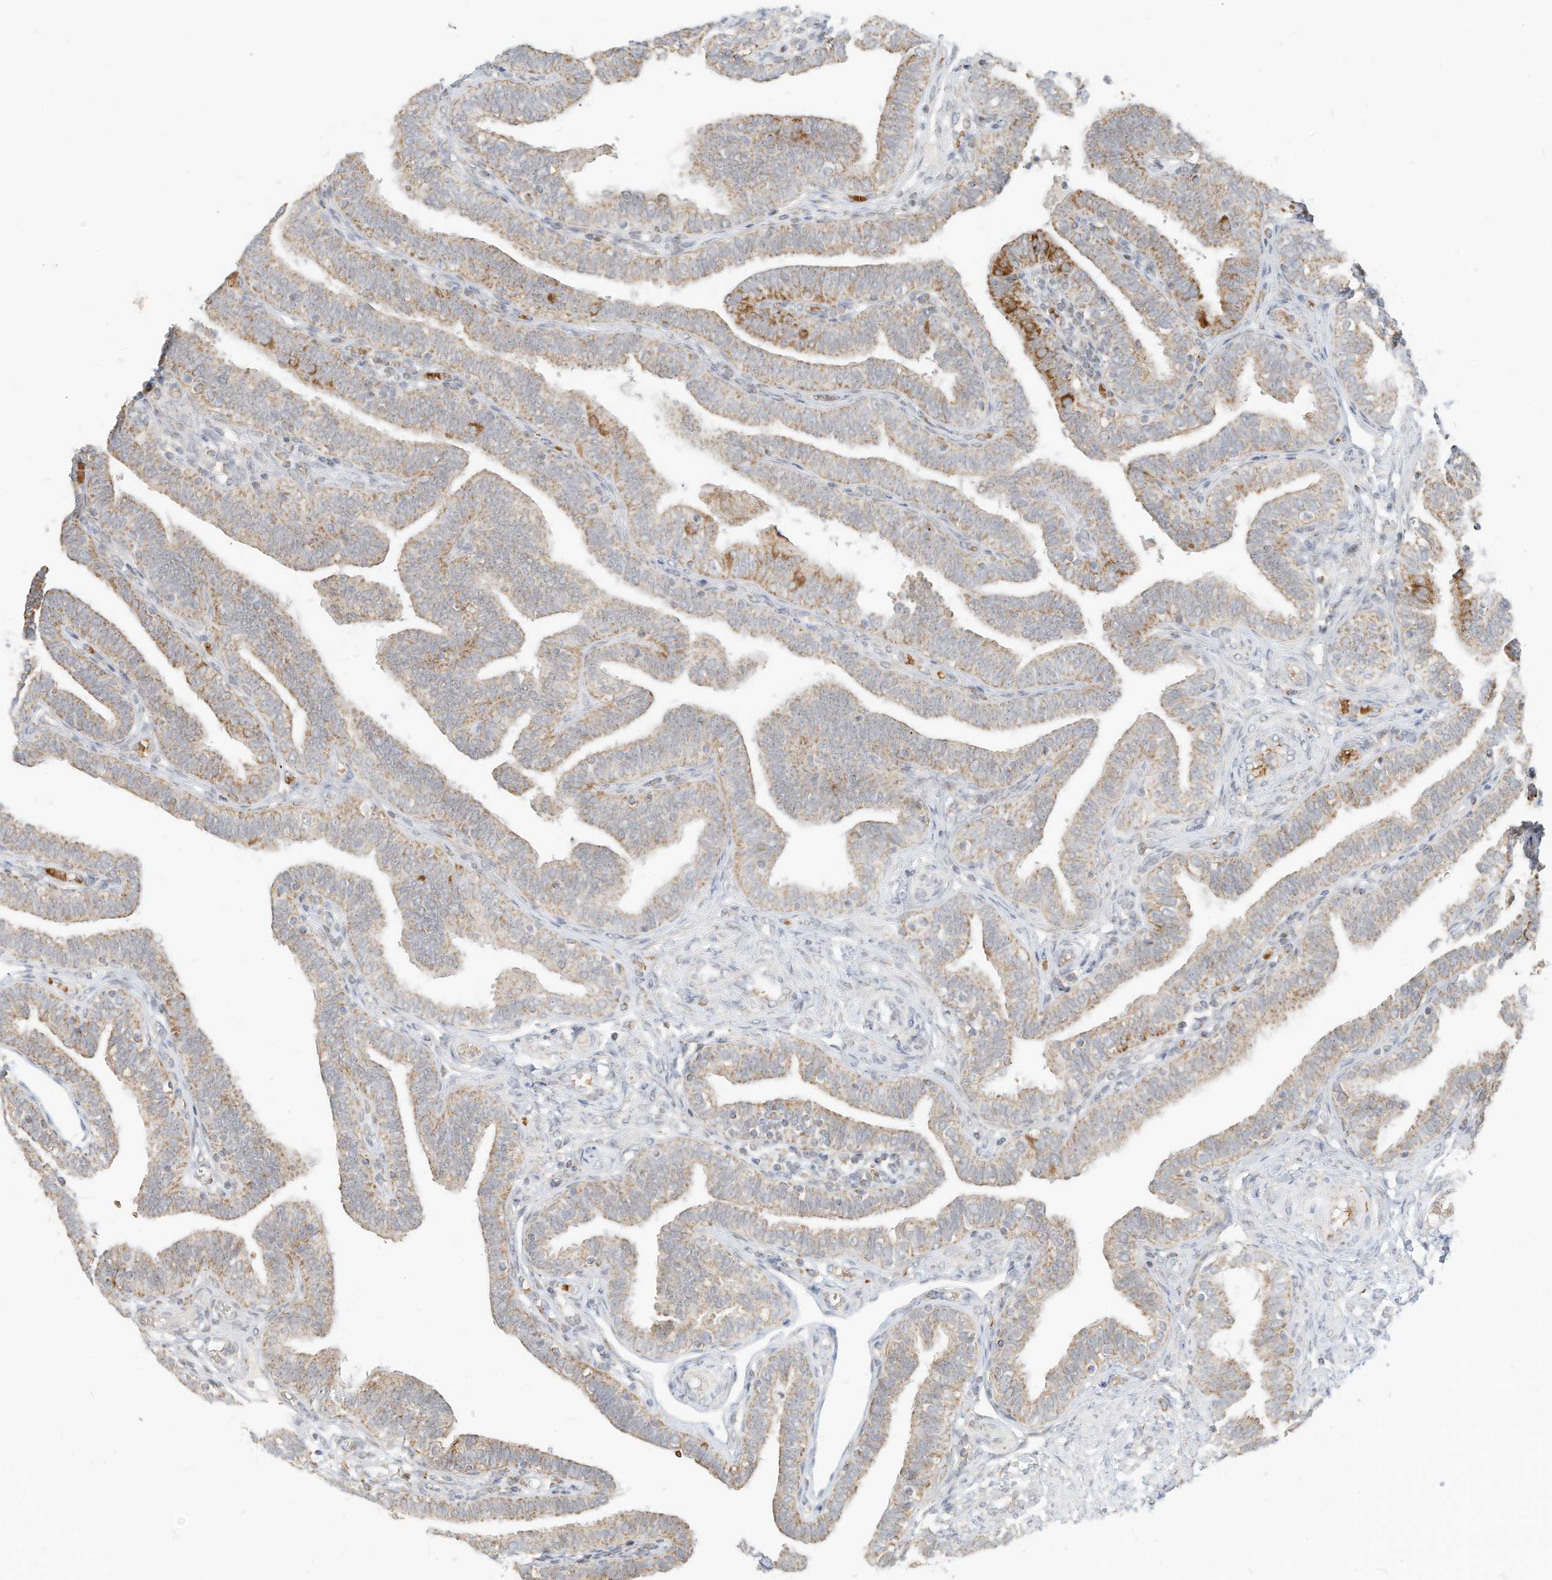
{"staining": {"intensity": "moderate", "quantity": ">75%", "location": "cytoplasmic/membranous"}, "tissue": "fallopian tube", "cell_type": "Glandular cells", "image_type": "normal", "snomed": [{"axis": "morphology", "description": "Normal tissue, NOS"}, {"axis": "topography", "description": "Fallopian tube"}], "caption": "Immunohistochemistry (IHC) micrograph of benign human fallopian tube stained for a protein (brown), which displays medium levels of moderate cytoplasmic/membranous staining in approximately >75% of glandular cells.", "gene": "MTUS2", "patient": {"sex": "female", "age": 39}}